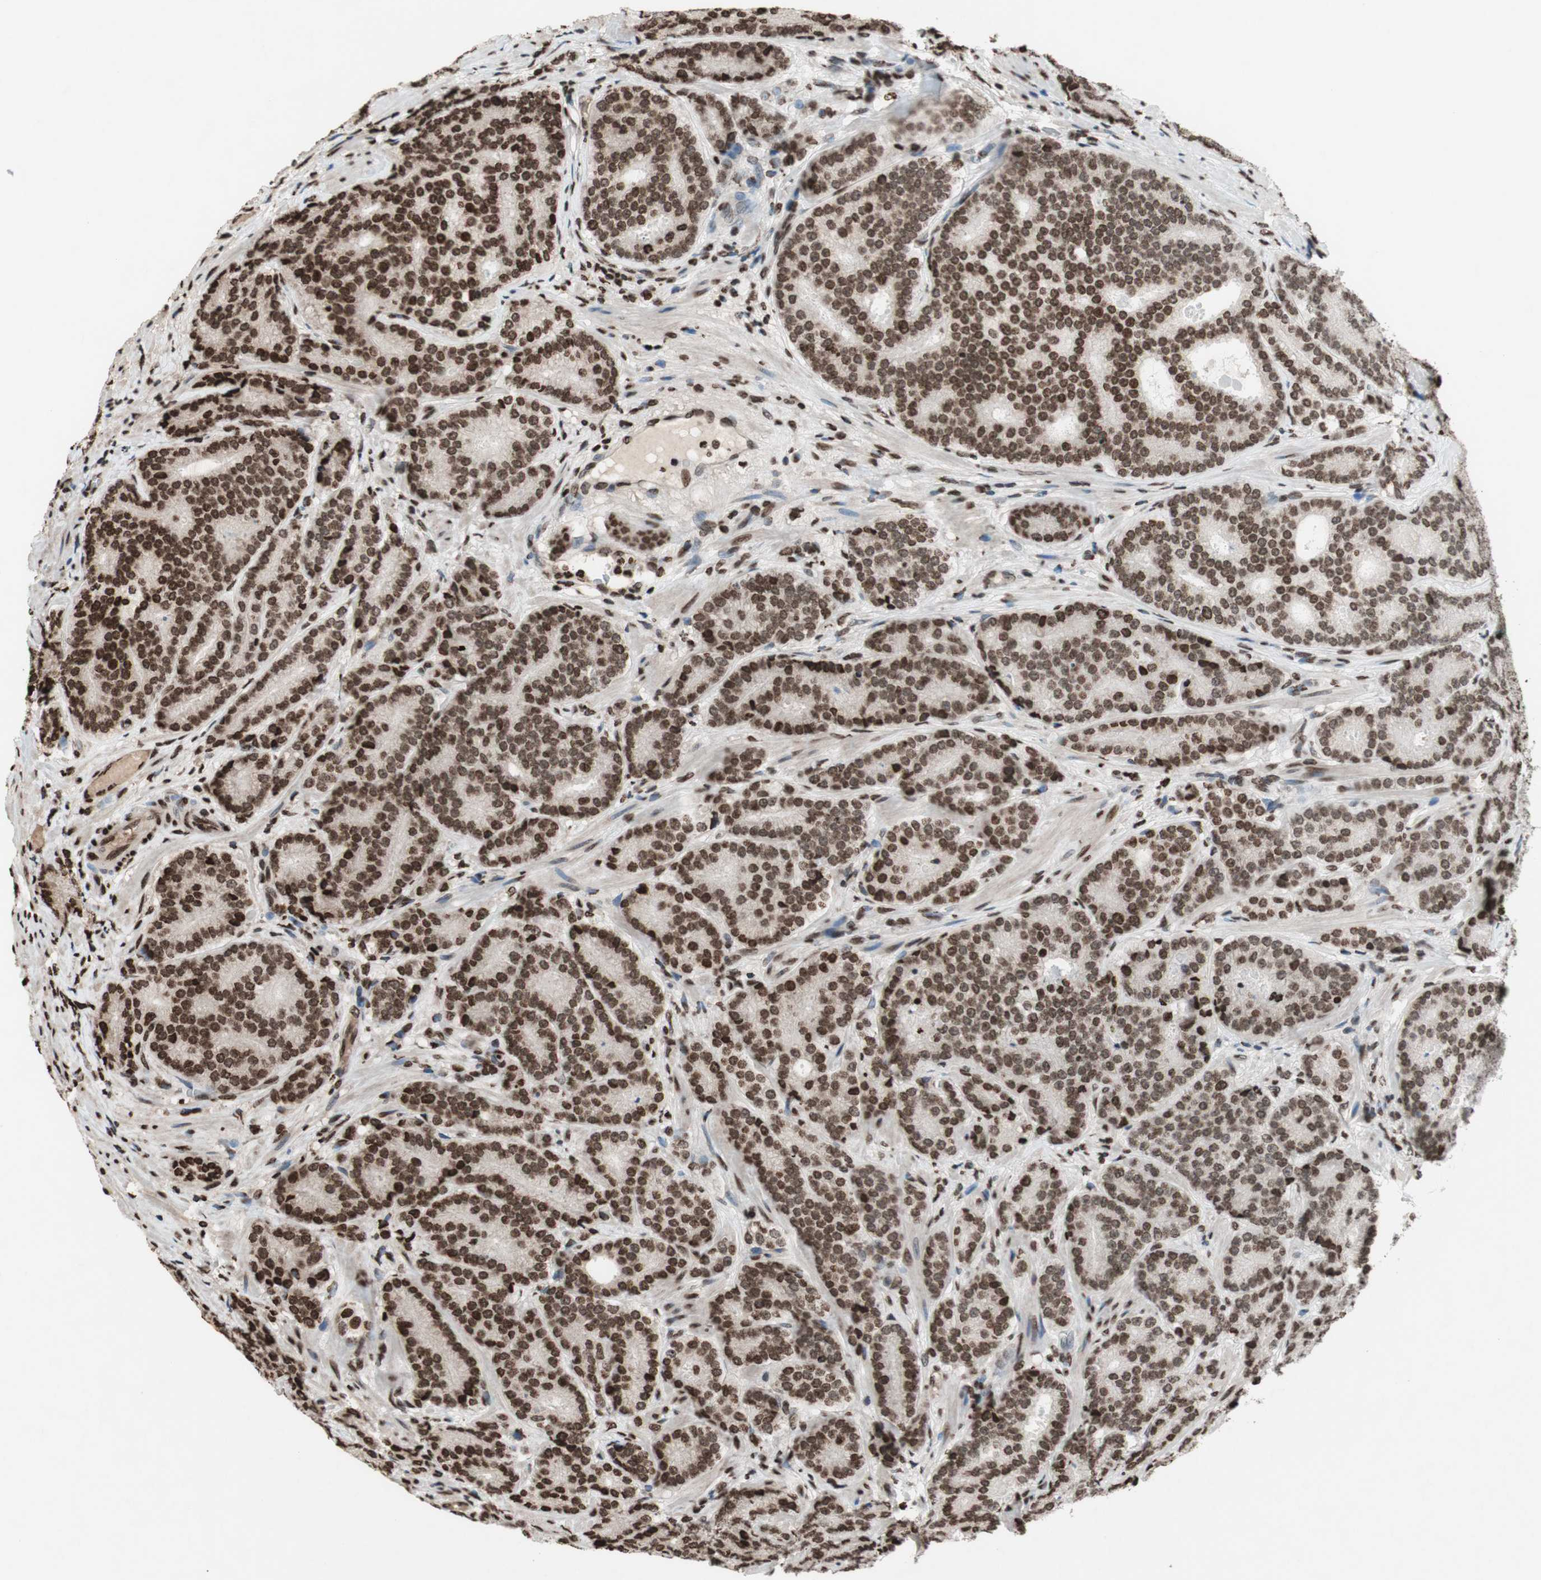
{"staining": {"intensity": "moderate", "quantity": ">75%", "location": "nuclear"}, "tissue": "prostate cancer", "cell_type": "Tumor cells", "image_type": "cancer", "snomed": [{"axis": "morphology", "description": "Adenocarcinoma, High grade"}, {"axis": "topography", "description": "Prostate"}], "caption": "Prostate cancer (adenocarcinoma (high-grade)) stained with a brown dye reveals moderate nuclear positive positivity in about >75% of tumor cells.", "gene": "NCOA3", "patient": {"sex": "male", "age": 61}}